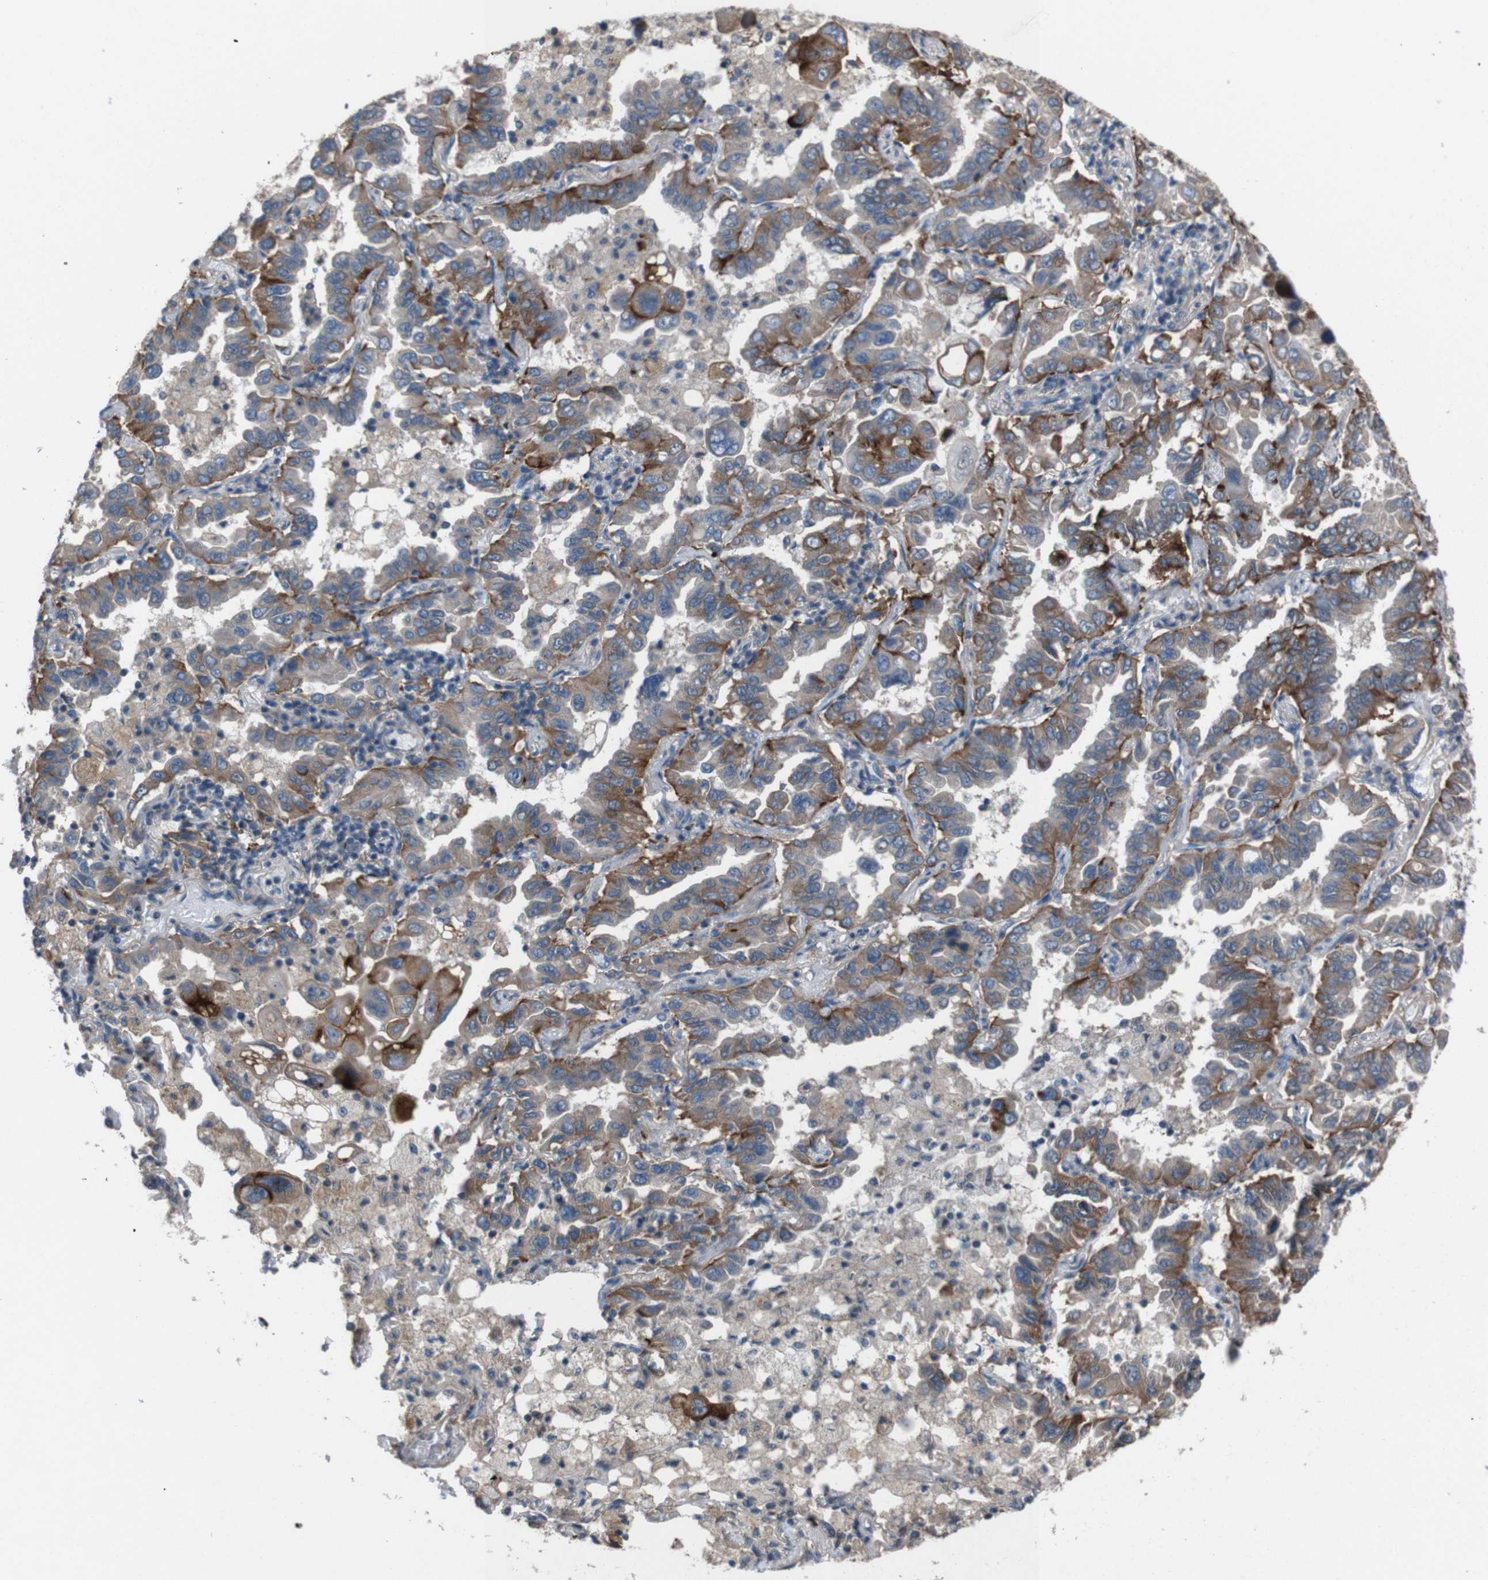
{"staining": {"intensity": "strong", "quantity": "25%-75%", "location": "cytoplasmic/membranous"}, "tissue": "lung cancer", "cell_type": "Tumor cells", "image_type": "cancer", "snomed": [{"axis": "morphology", "description": "Adenocarcinoma, NOS"}, {"axis": "topography", "description": "Lung"}], "caption": "Lung cancer stained with immunohistochemistry displays strong cytoplasmic/membranous staining in about 25%-75% of tumor cells.", "gene": "NAALADL2", "patient": {"sex": "male", "age": 64}}